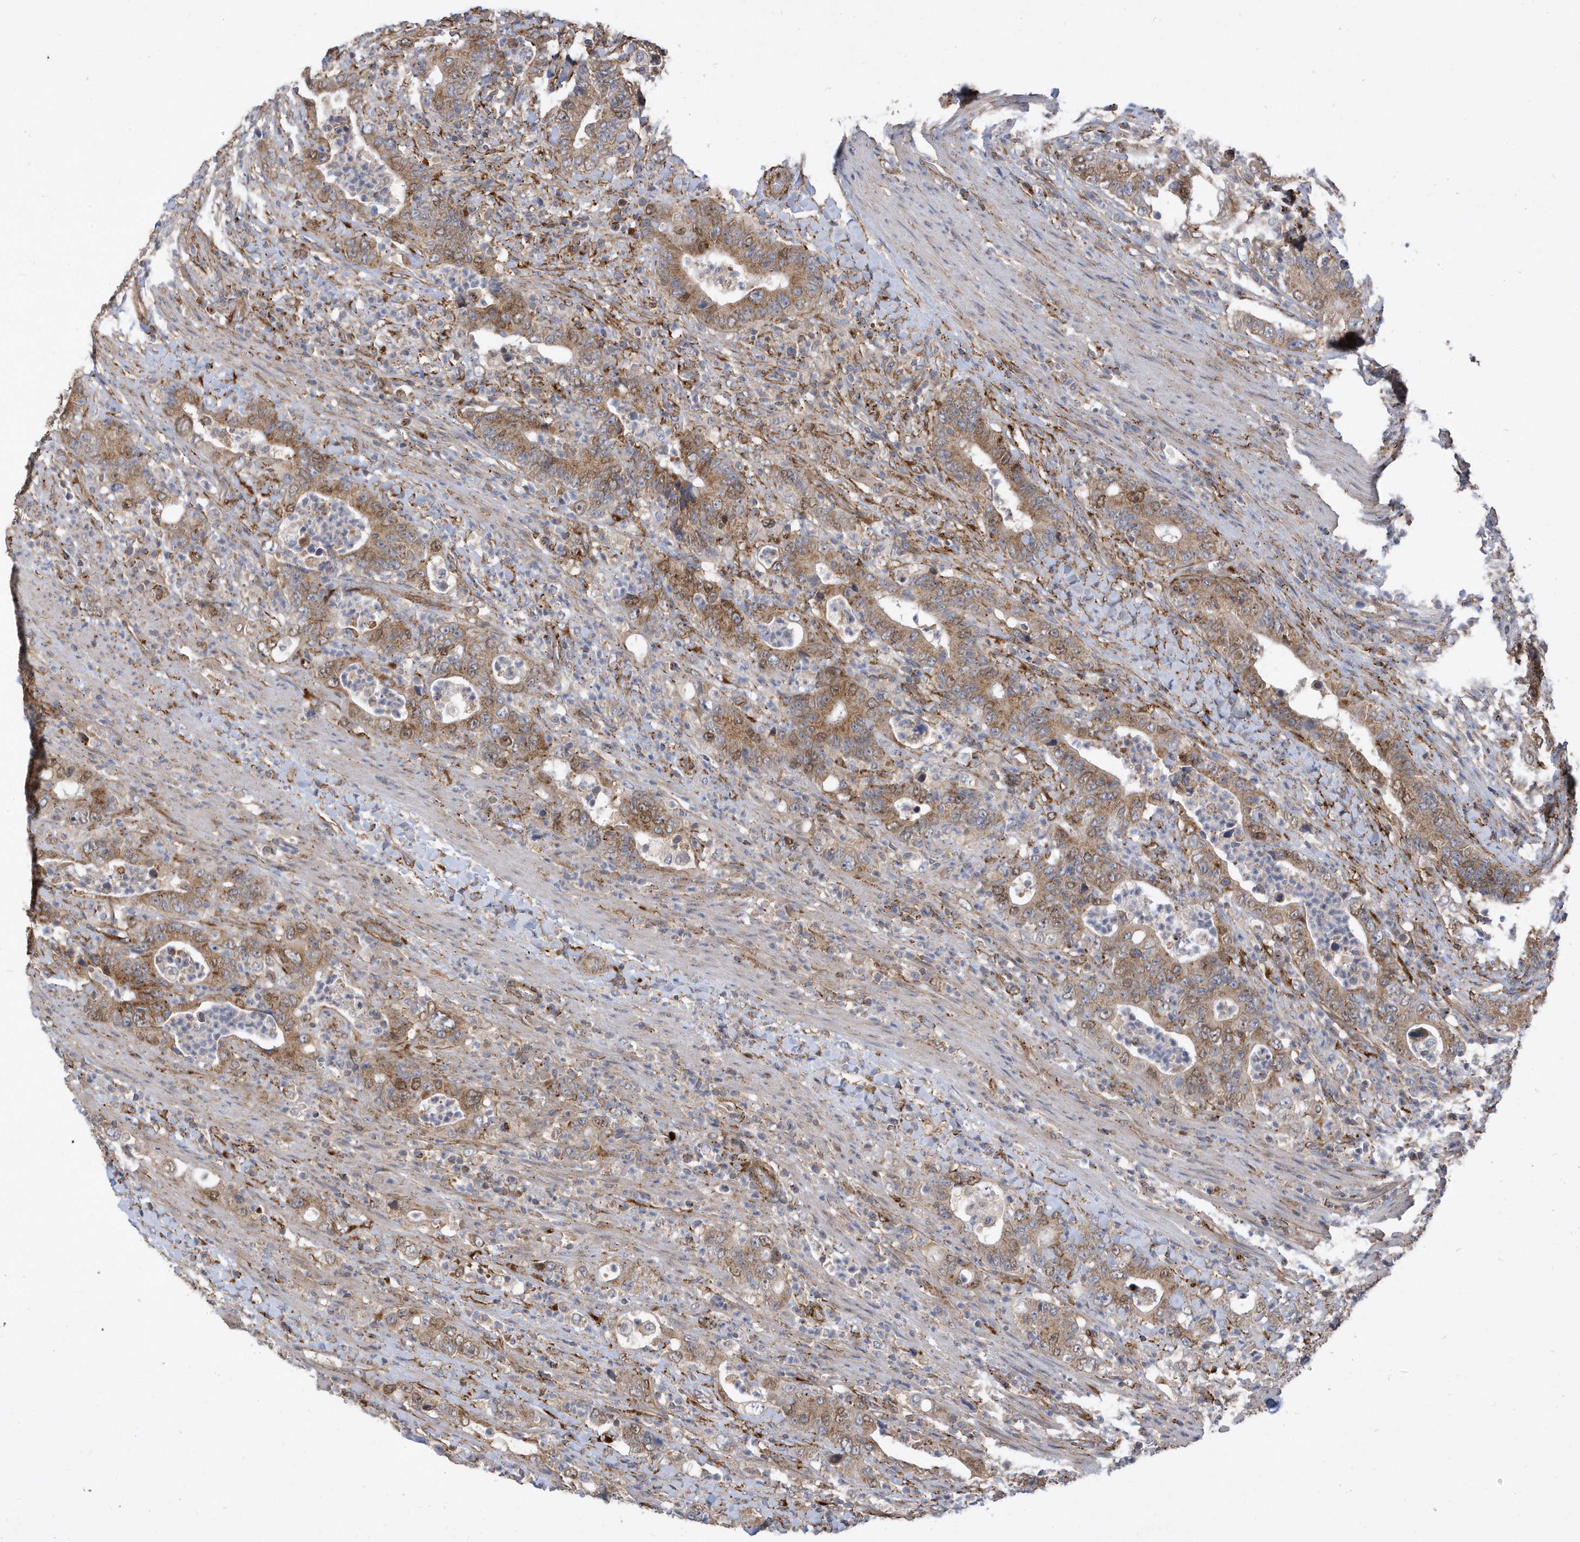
{"staining": {"intensity": "moderate", "quantity": ">75%", "location": "cytoplasmic/membranous"}, "tissue": "colorectal cancer", "cell_type": "Tumor cells", "image_type": "cancer", "snomed": [{"axis": "morphology", "description": "Adenocarcinoma, NOS"}, {"axis": "topography", "description": "Colon"}], "caption": "Protein staining displays moderate cytoplasmic/membranous positivity in about >75% of tumor cells in adenocarcinoma (colorectal). The protein is shown in brown color, while the nuclei are stained blue.", "gene": "HRH4", "patient": {"sex": "female", "age": 75}}